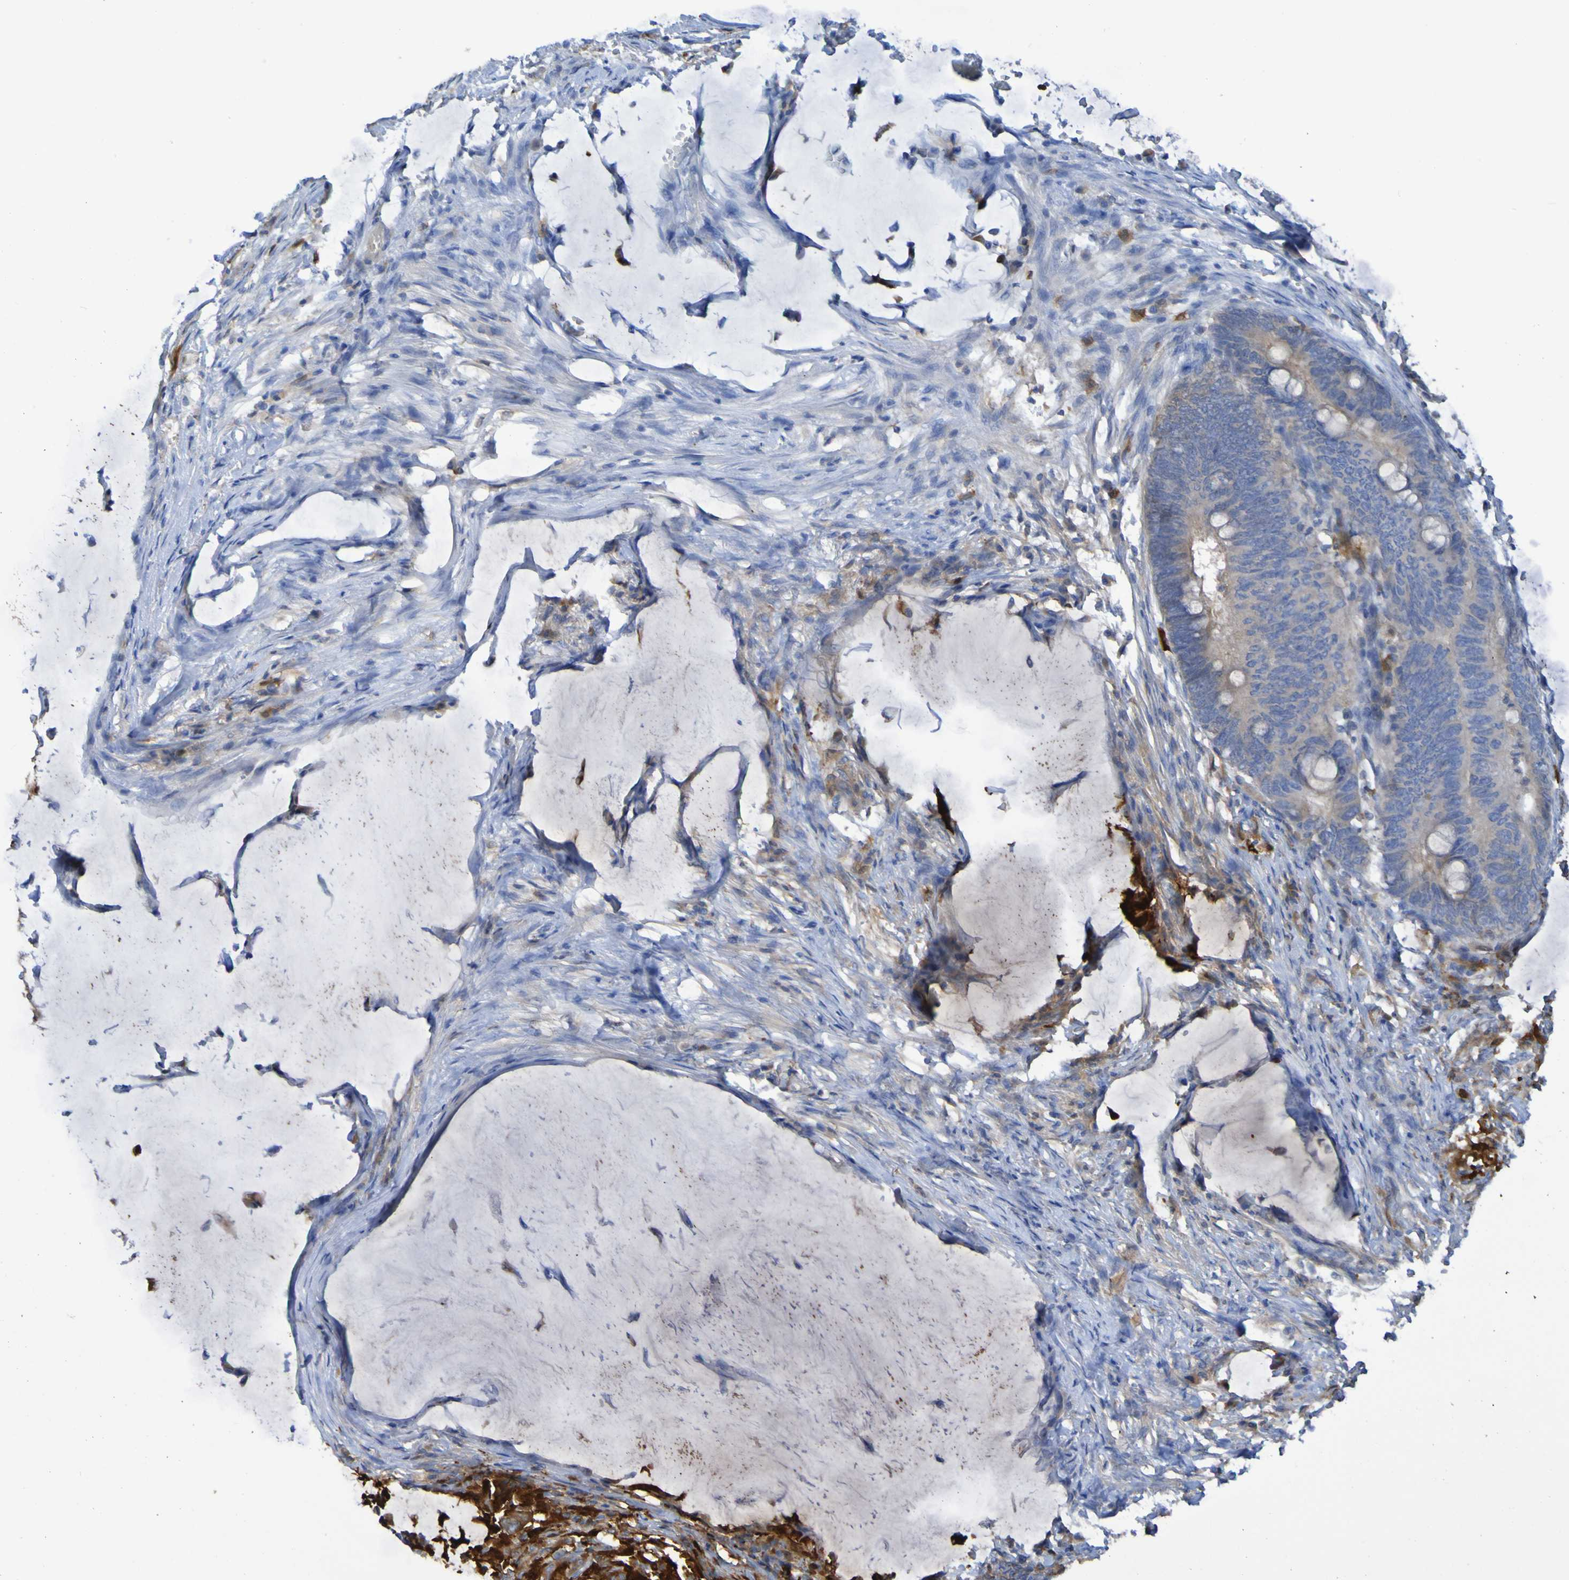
{"staining": {"intensity": "moderate", "quantity": "<25%", "location": "cytoplasmic/membranous"}, "tissue": "colorectal cancer", "cell_type": "Tumor cells", "image_type": "cancer", "snomed": [{"axis": "morphology", "description": "Normal tissue, NOS"}, {"axis": "morphology", "description": "Adenocarcinoma, NOS"}, {"axis": "topography", "description": "Rectum"}, {"axis": "topography", "description": "Peripheral nerve tissue"}], "caption": "Moderate cytoplasmic/membranous staining for a protein is identified in about <25% of tumor cells of colorectal cancer using IHC.", "gene": "MPPE1", "patient": {"sex": "male", "age": 92}}